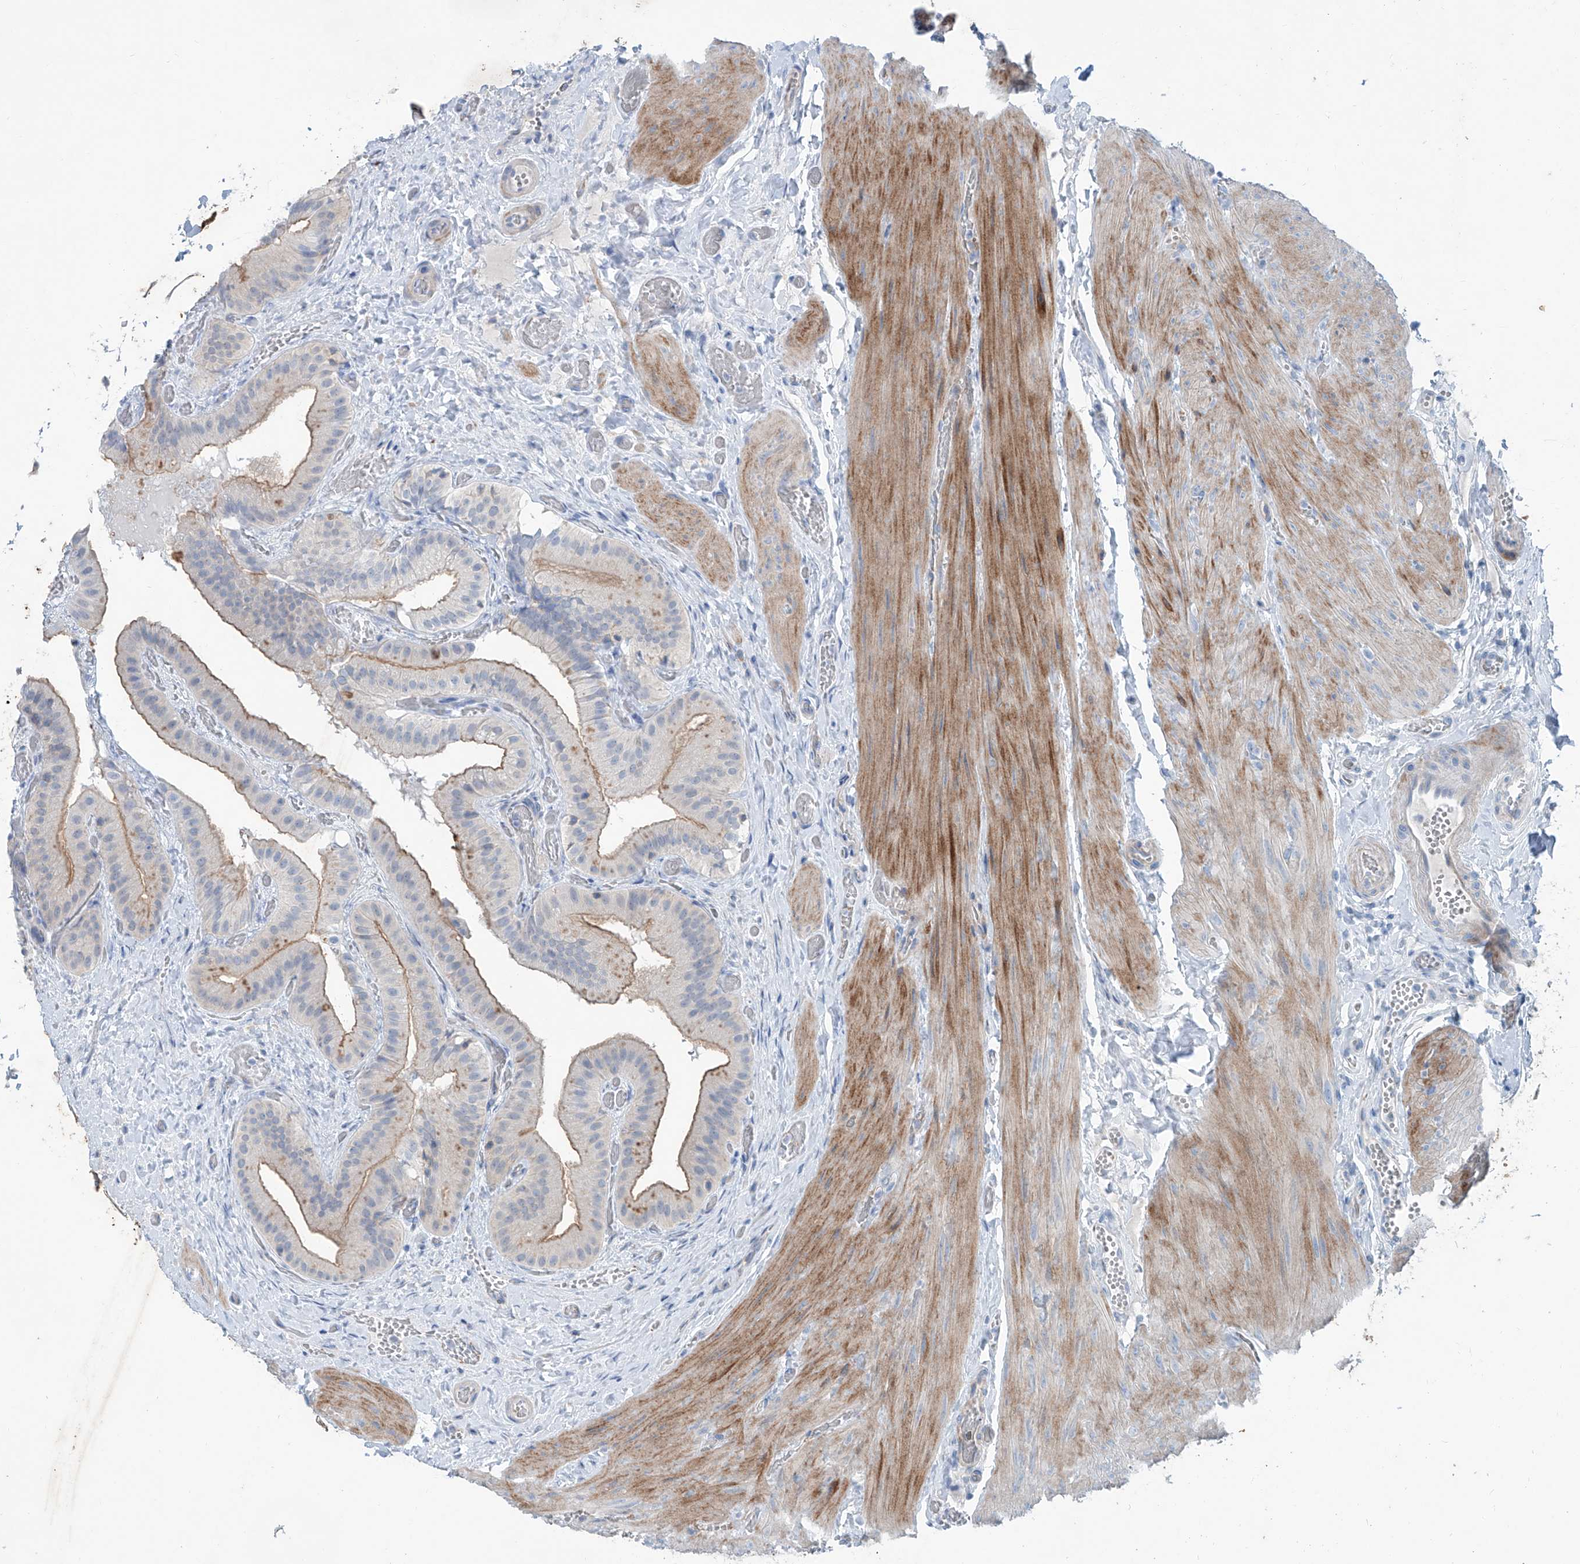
{"staining": {"intensity": "moderate", "quantity": "<25%", "location": "cytoplasmic/membranous"}, "tissue": "gallbladder", "cell_type": "Glandular cells", "image_type": "normal", "snomed": [{"axis": "morphology", "description": "Normal tissue, NOS"}, {"axis": "topography", "description": "Gallbladder"}], "caption": "IHC (DAB) staining of unremarkable gallbladder exhibits moderate cytoplasmic/membranous protein staining in about <25% of glandular cells. Nuclei are stained in blue.", "gene": "ANKRD34A", "patient": {"sex": "female", "age": 64}}